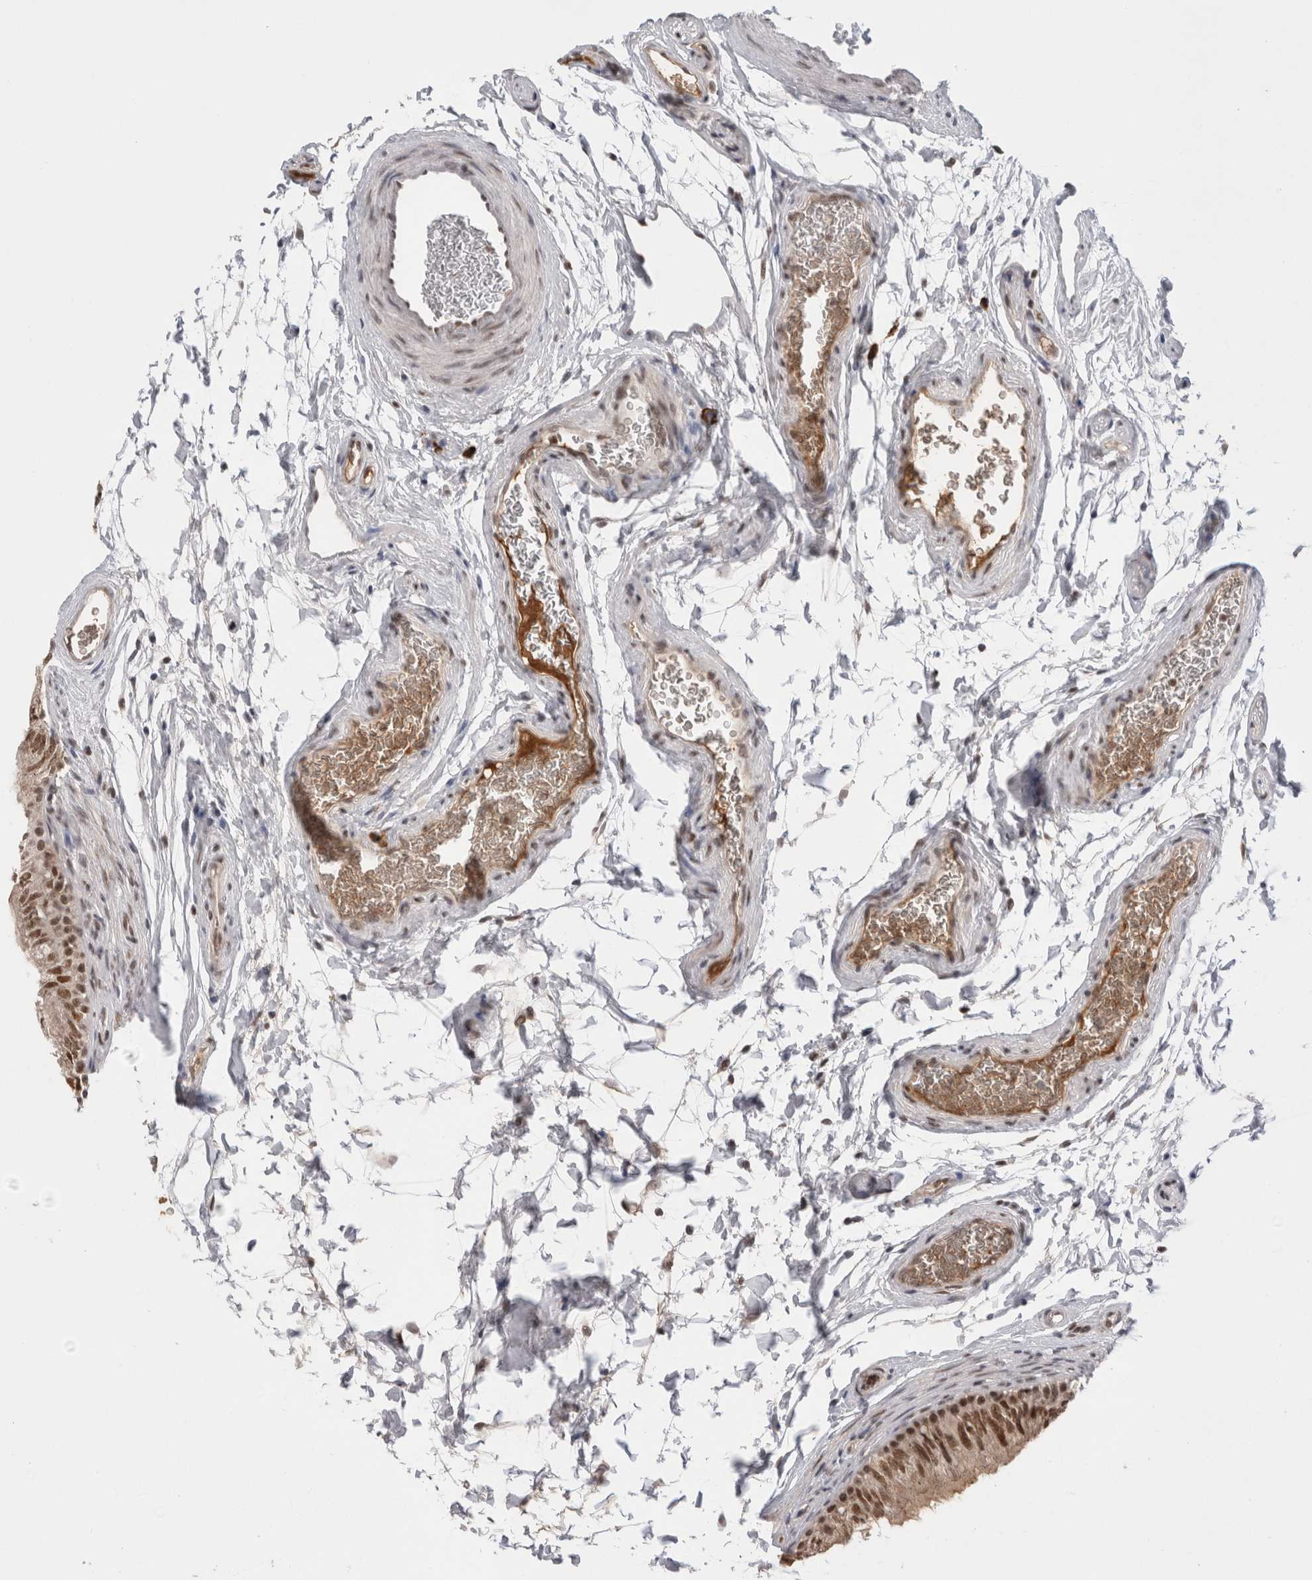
{"staining": {"intensity": "moderate", "quantity": ">75%", "location": "nuclear"}, "tissue": "epididymis", "cell_type": "Glandular cells", "image_type": "normal", "snomed": [{"axis": "morphology", "description": "Normal tissue, NOS"}, {"axis": "topography", "description": "Epididymis"}], "caption": "This micrograph shows immunohistochemistry staining of unremarkable human epididymis, with medium moderate nuclear staining in about >75% of glandular cells.", "gene": "ZNF24", "patient": {"sex": "male", "age": 36}}